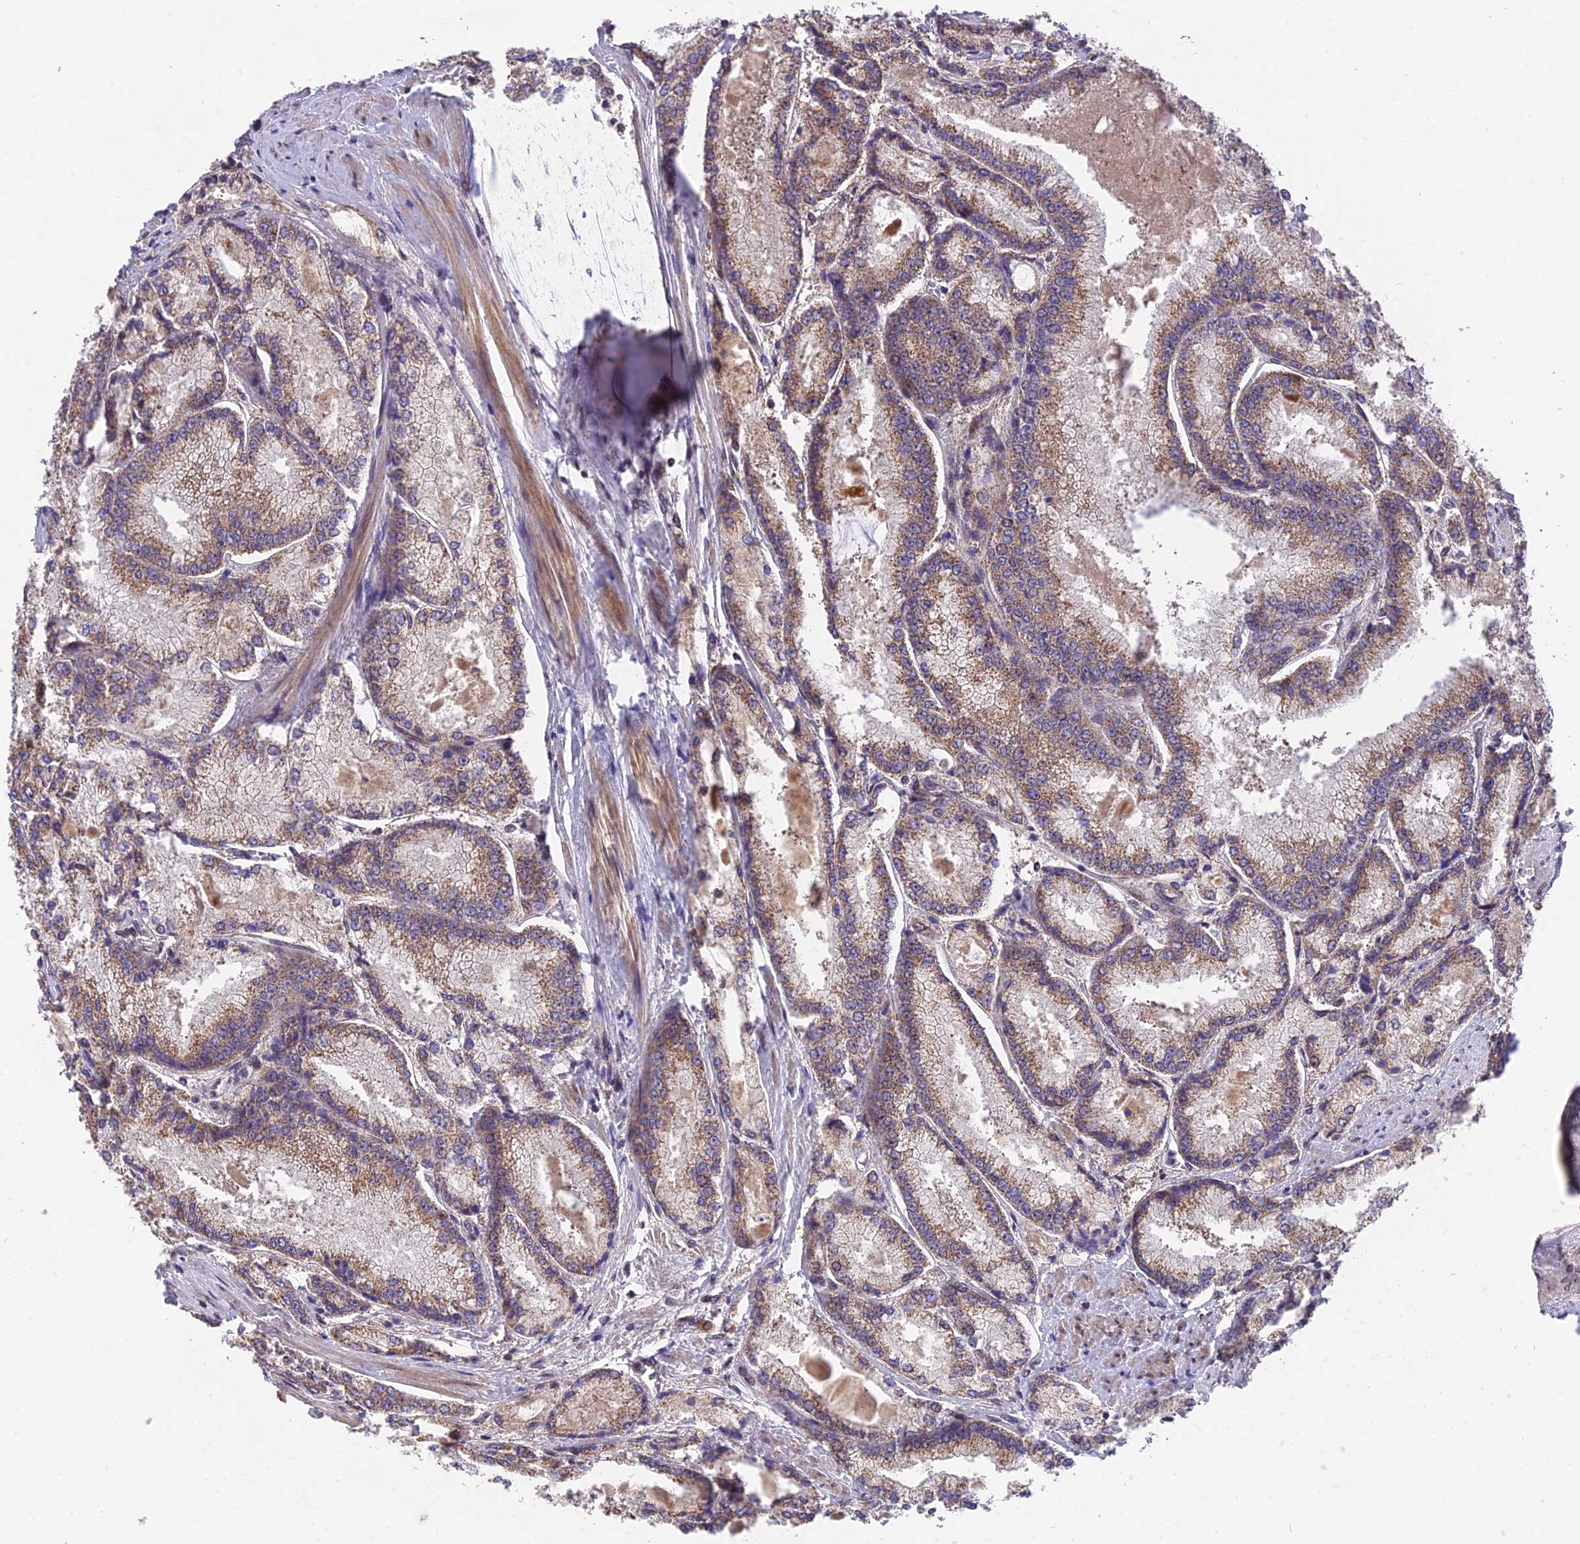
{"staining": {"intensity": "moderate", "quantity": "25%-75%", "location": "cytoplasmic/membranous"}, "tissue": "prostate cancer", "cell_type": "Tumor cells", "image_type": "cancer", "snomed": [{"axis": "morphology", "description": "Adenocarcinoma, Low grade"}, {"axis": "topography", "description": "Prostate"}], "caption": "This image exhibits prostate adenocarcinoma (low-grade) stained with immunohistochemistry (IHC) to label a protein in brown. The cytoplasmic/membranous of tumor cells show moderate positivity for the protein. Nuclei are counter-stained blue.", "gene": "CYP2R1", "patient": {"sex": "male", "age": 74}}